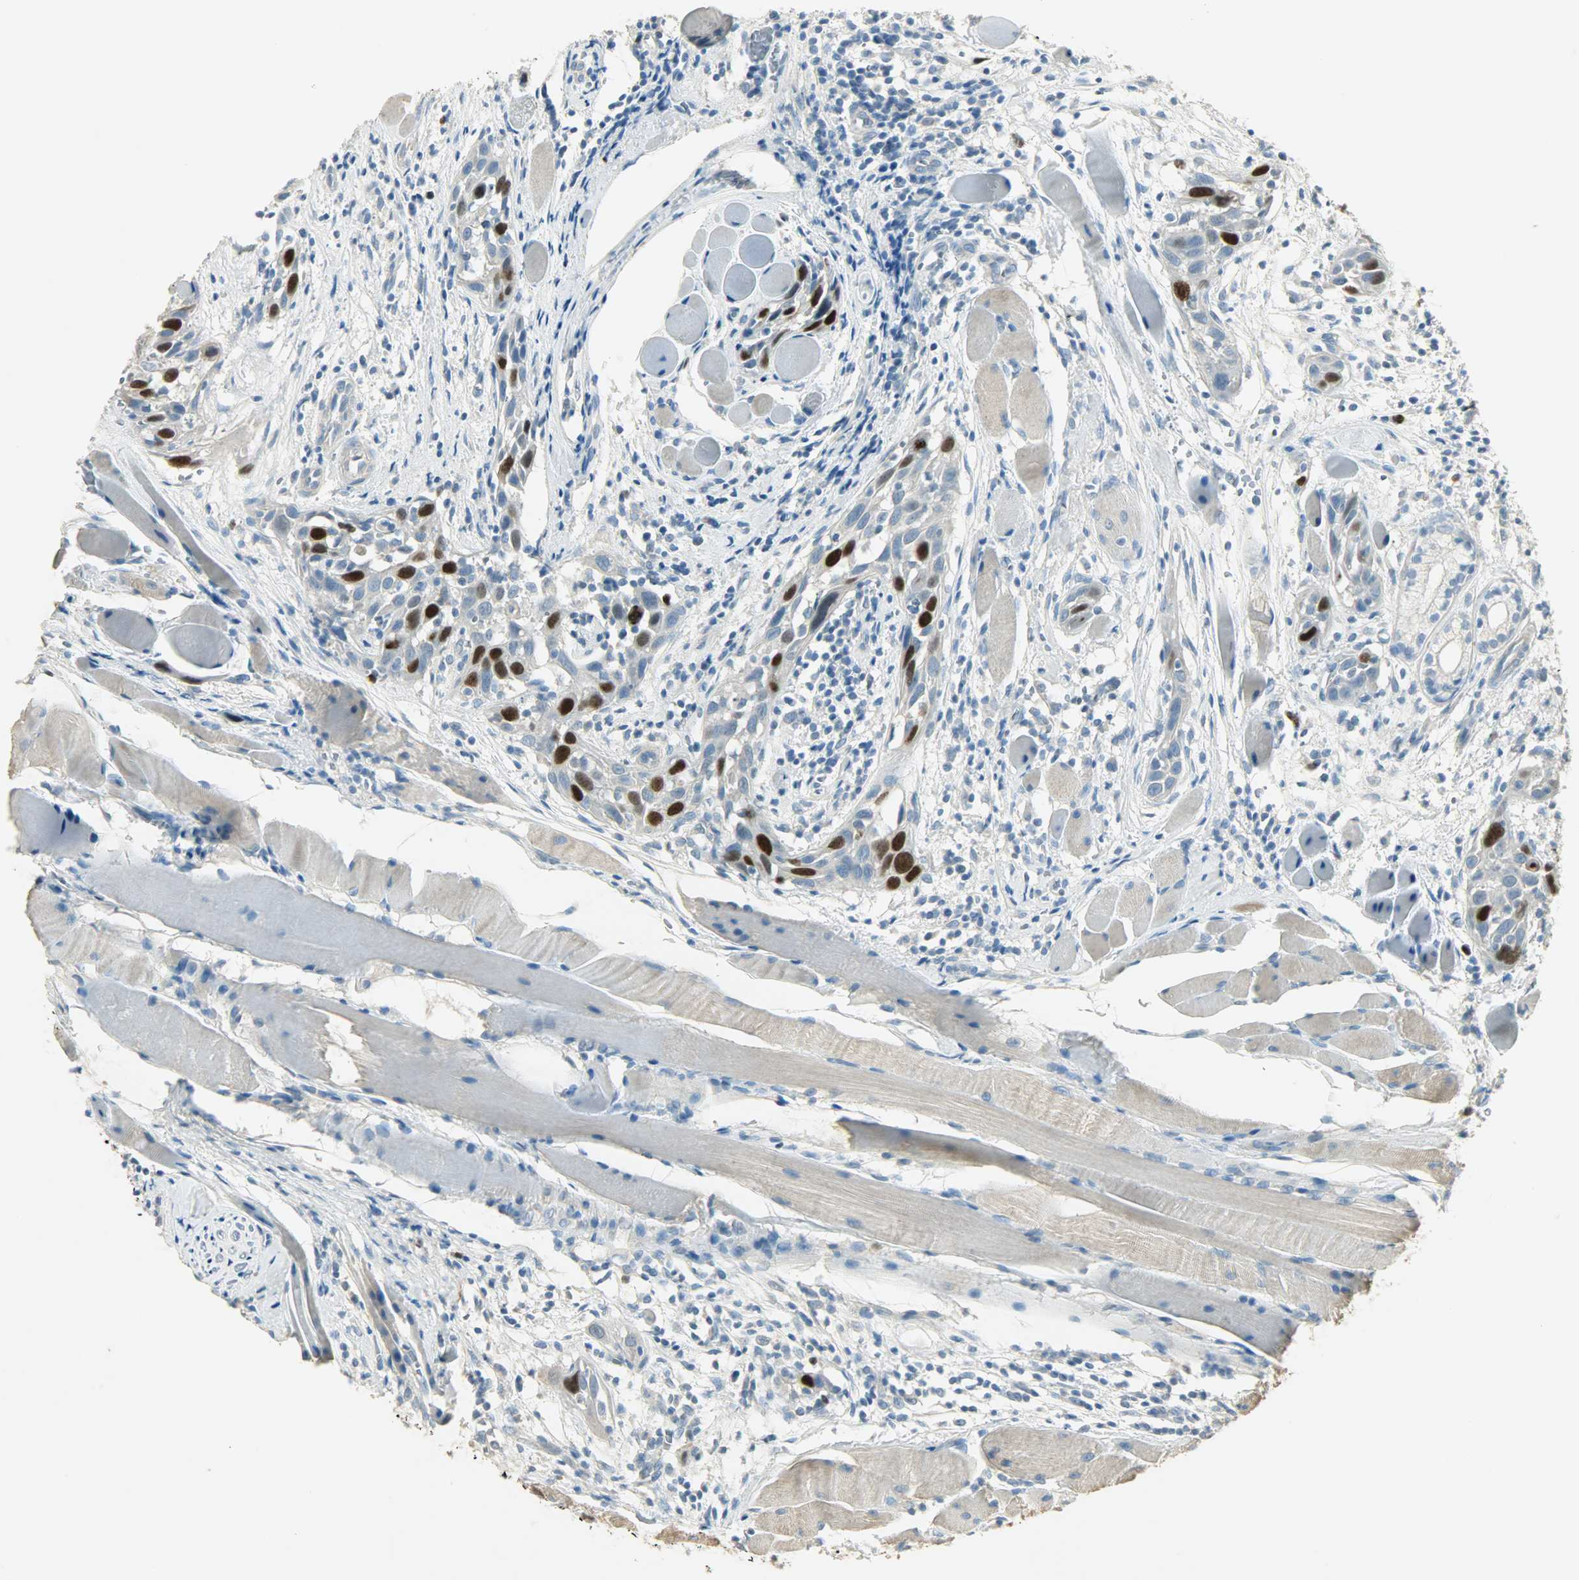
{"staining": {"intensity": "strong", "quantity": "<25%", "location": "nuclear"}, "tissue": "head and neck cancer", "cell_type": "Tumor cells", "image_type": "cancer", "snomed": [{"axis": "morphology", "description": "Squamous cell carcinoma, NOS"}, {"axis": "topography", "description": "Oral tissue"}, {"axis": "topography", "description": "Head-Neck"}], "caption": "This image demonstrates squamous cell carcinoma (head and neck) stained with immunohistochemistry to label a protein in brown. The nuclear of tumor cells show strong positivity for the protein. Nuclei are counter-stained blue.", "gene": "TPX2", "patient": {"sex": "female", "age": 50}}